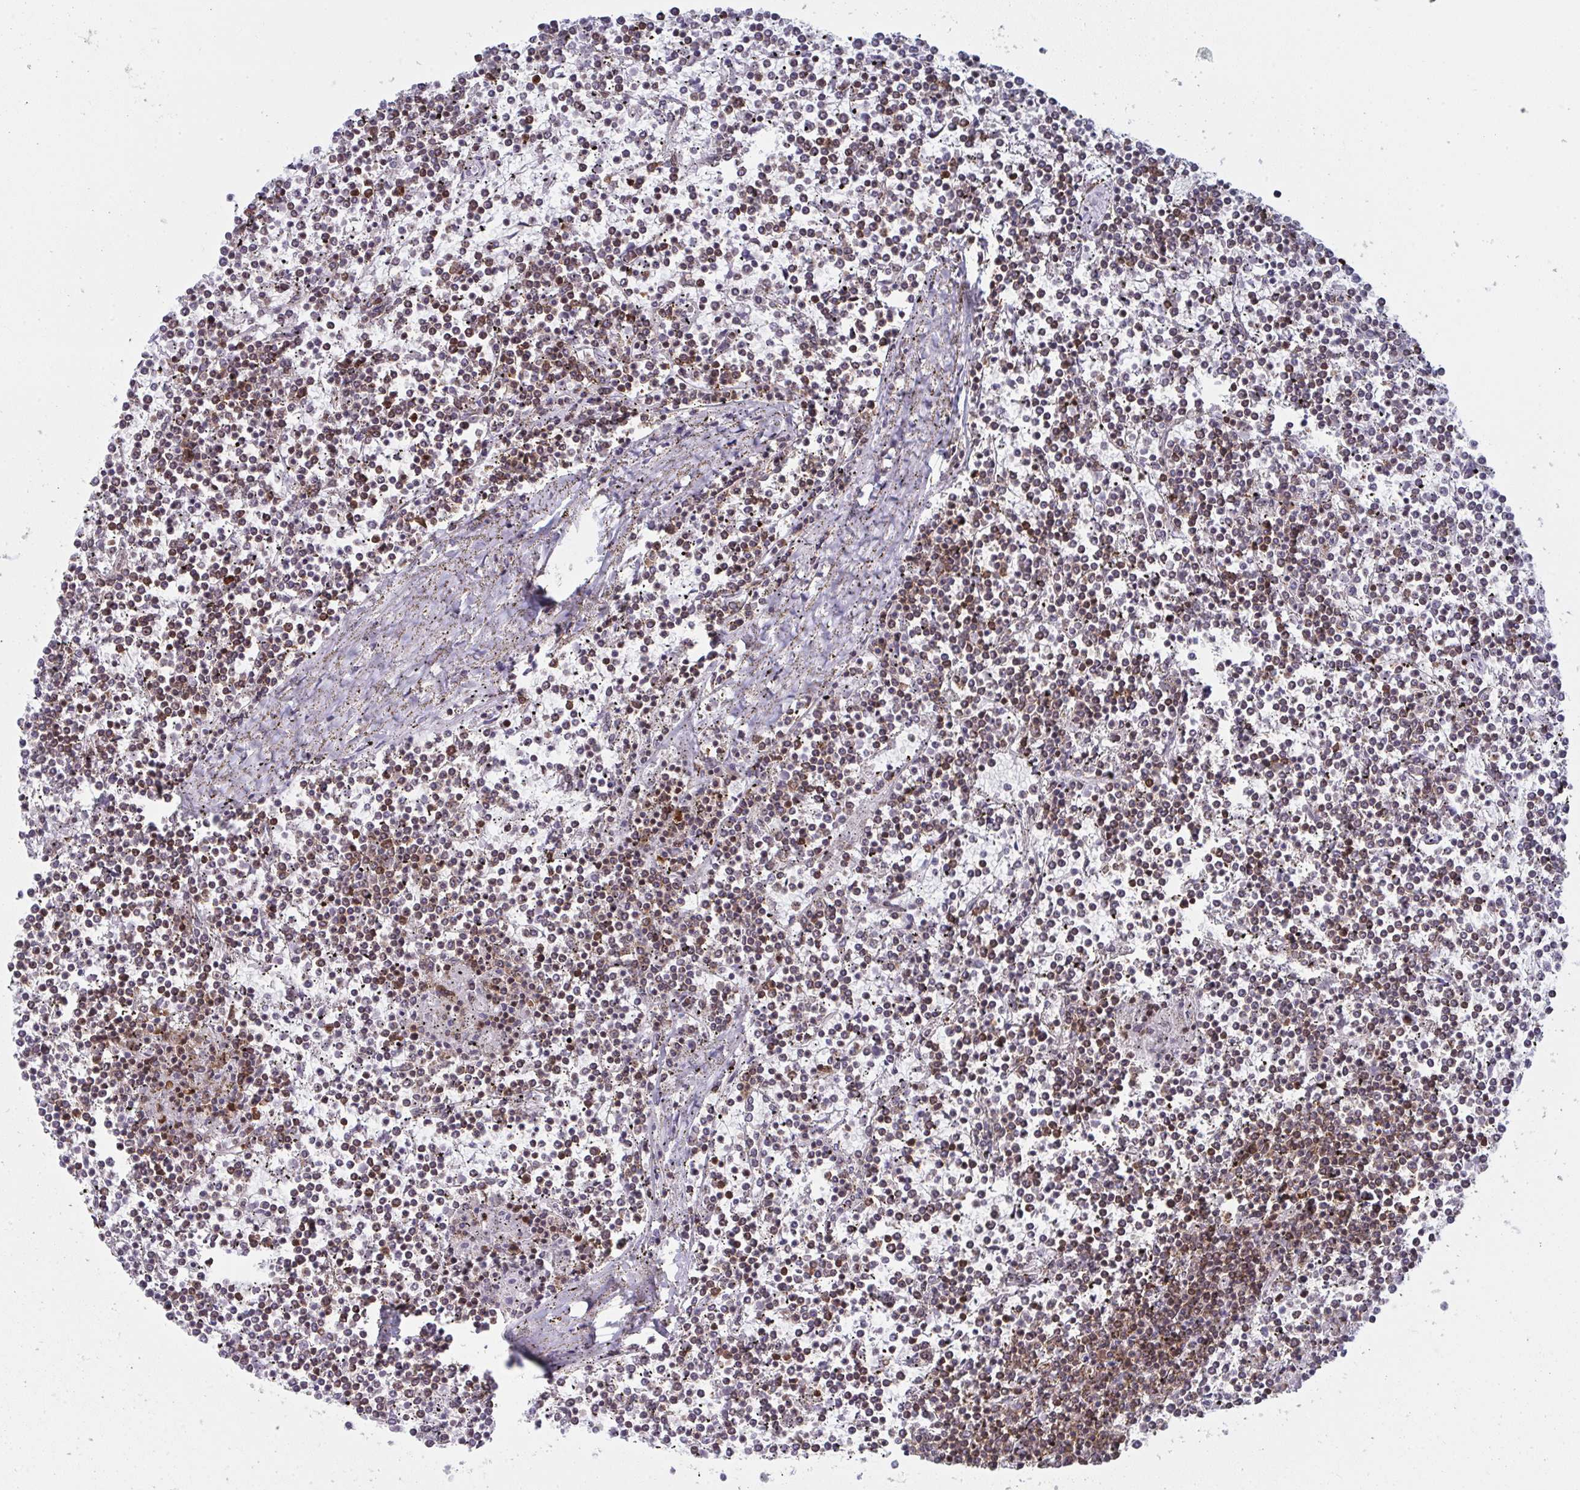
{"staining": {"intensity": "moderate", "quantity": "25%-75%", "location": "nuclear"}, "tissue": "lymphoma", "cell_type": "Tumor cells", "image_type": "cancer", "snomed": [{"axis": "morphology", "description": "Malignant lymphoma, non-Hodgkin's type, Low grade"}, {"axis": "topography", "description": "Spleen"}], "caption": "Immunohistochemical staining of human lymphoma shows medium levels of moderate nuclear staining in about 25%-75% of tumor cells. Nuclei are stained in blue.", "gene": "GAR1", "patient": {"sex": "female", "age": 19}}